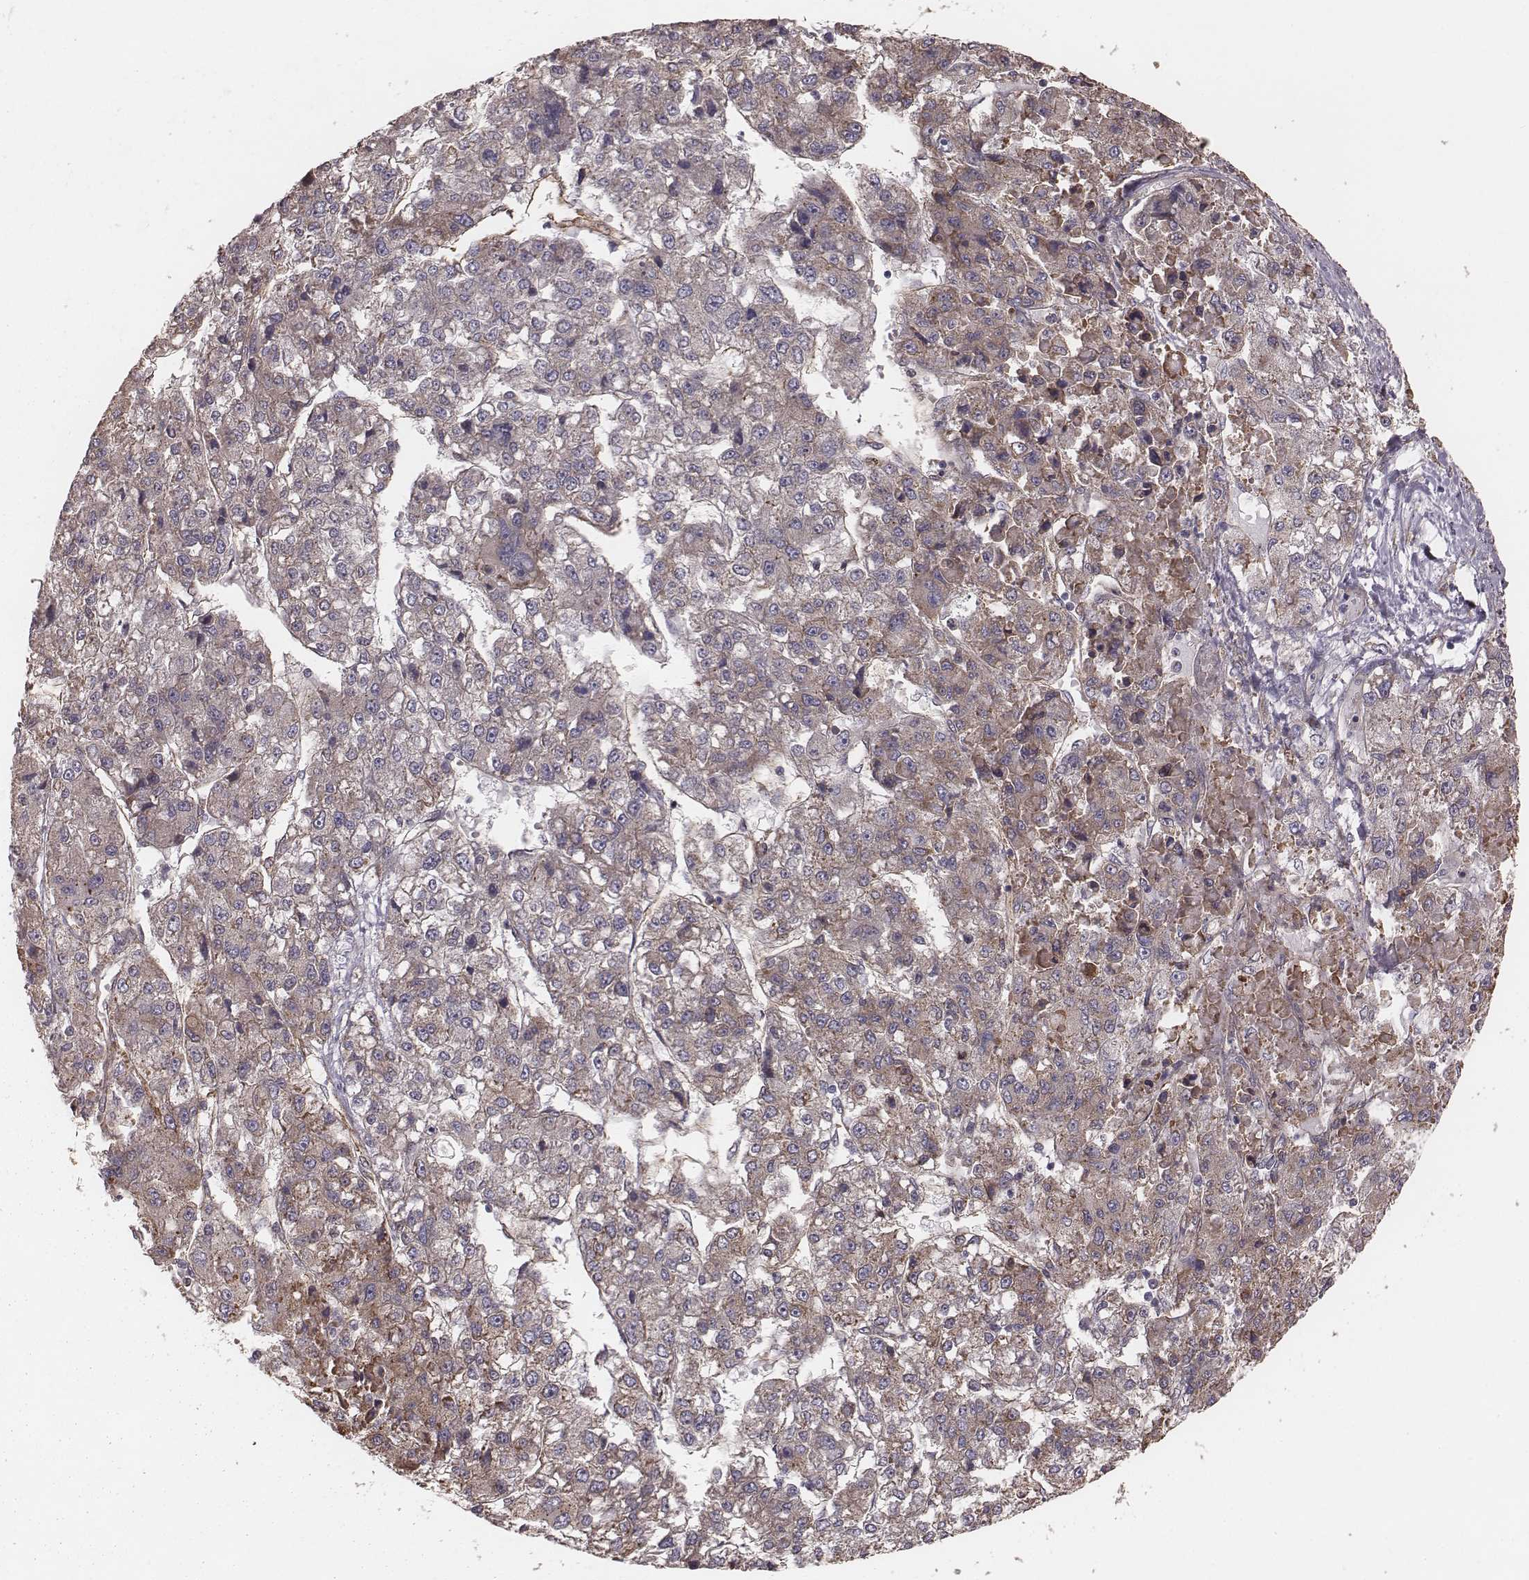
{"staining": {"intensity": "weak", "quantity": ">75%", "location": "cytoplasmic/membranous"}, "tissue": "liver cancer", "cell_type": "Tumor cells", "image_type": "cancer", "snomed": [{"axis": "morphology", "description": "Carcinoma, Hepatocellular, NOS"}, {"axis": "topography", "description": "Liver"}], "caption": "This image reveals immunohistochemistry (IHC) staining of human hepatocellular carcinoma (liver), with low weak cytoplasmic/membranous positivity in about >75% of tumor cells.", "gene": "PALMD", "patient": {"sex": "male", "age": 56}}